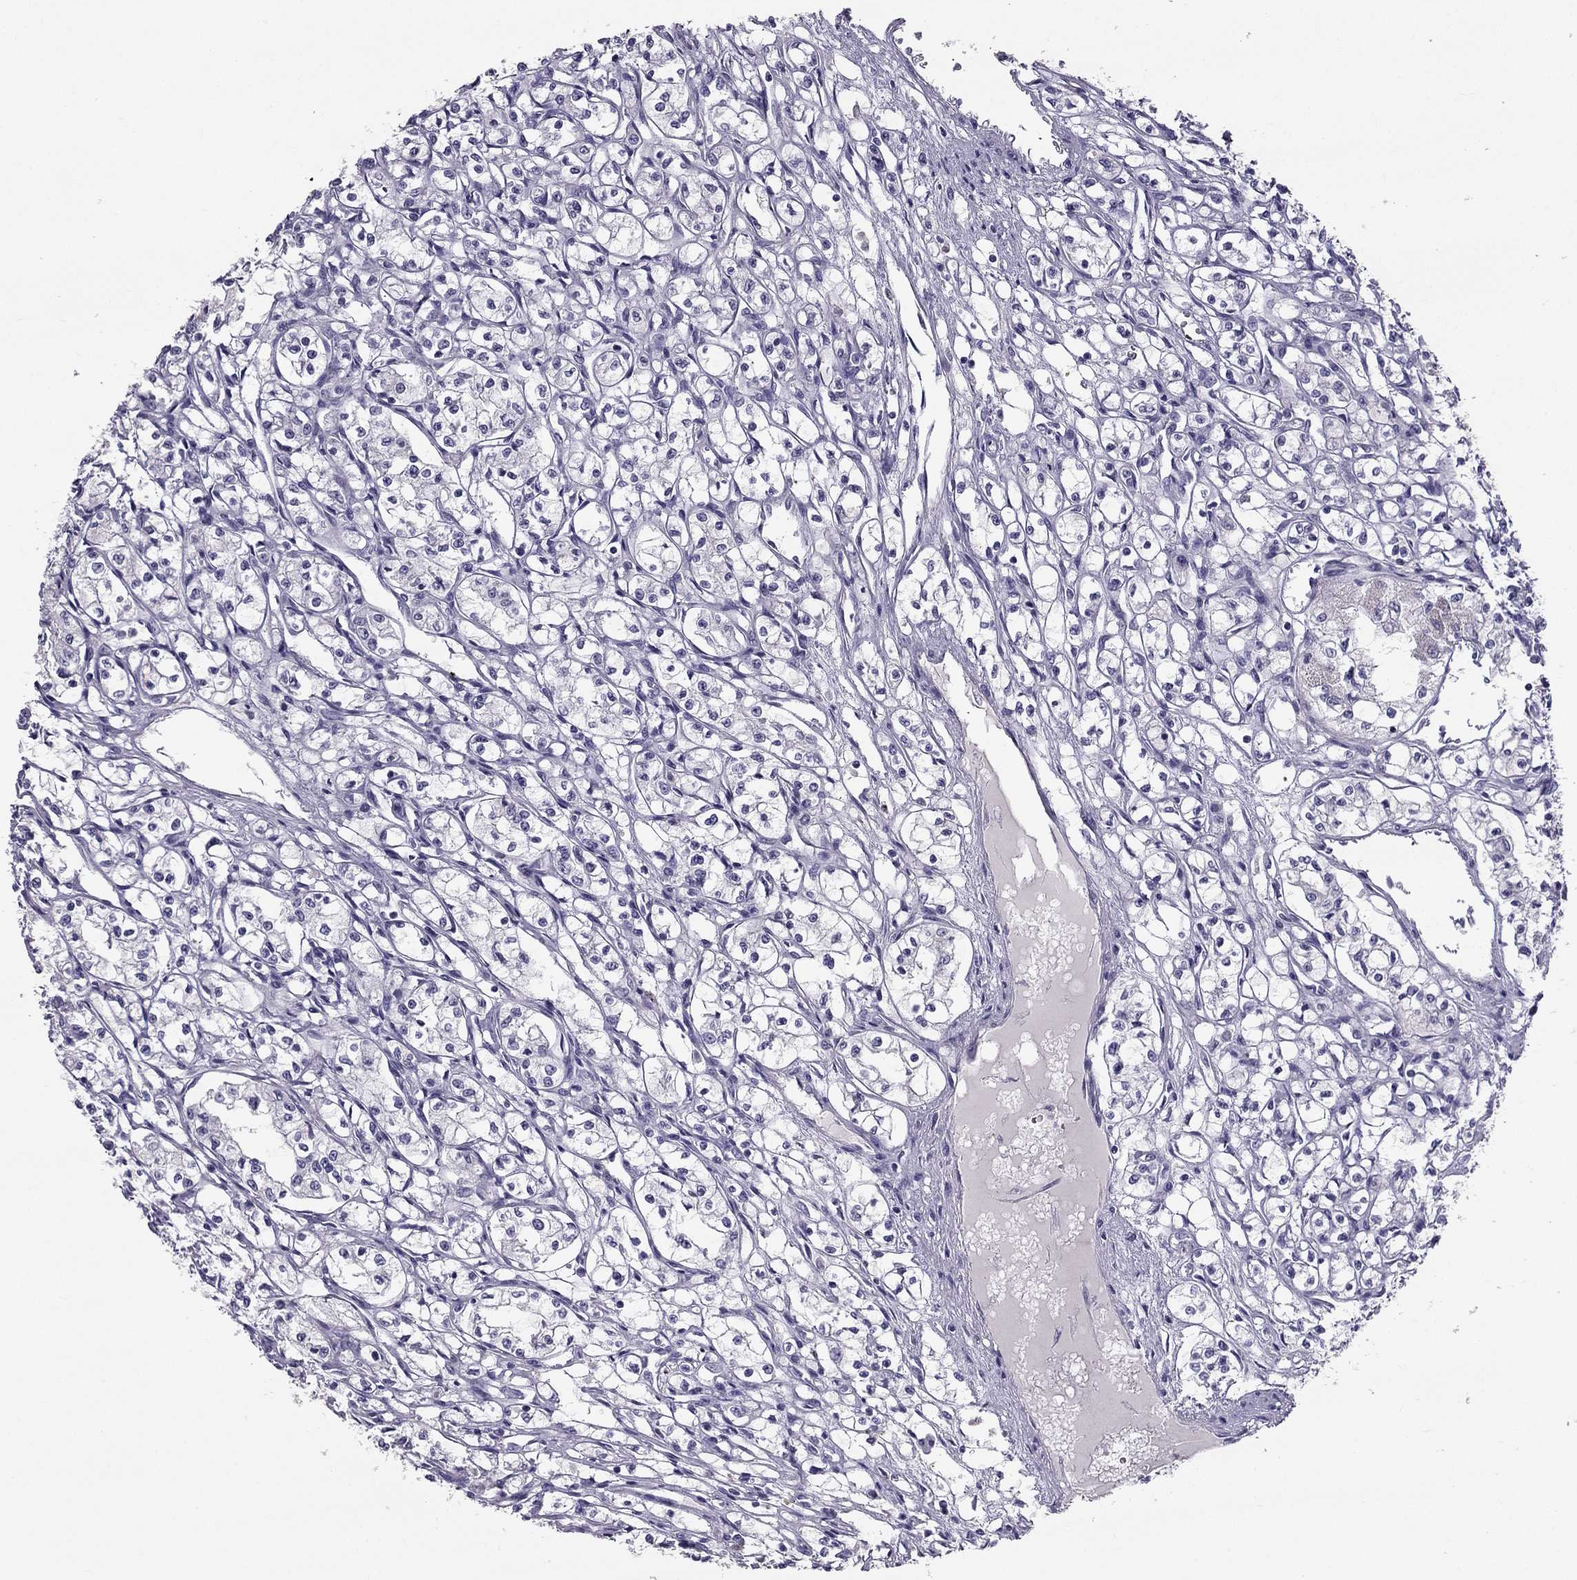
{"staining": {"intensity": "negative", "quantity": "none", "location": "none"}, "tissue": "renal cancer", "cell_type": "Tumor cells", "image_type": "cancer", "snomed": [{"axis": "morphology", "description": "Adenocarcinoma, NOS"}, {"axis": "topography", "description": "Kidney"}], "caption": "This is an IHC micrograph of renal cancer. There is no positivity in tumor cells.", "gene": "LMTK3", "patient": {"sex": "male", "age": 56}}